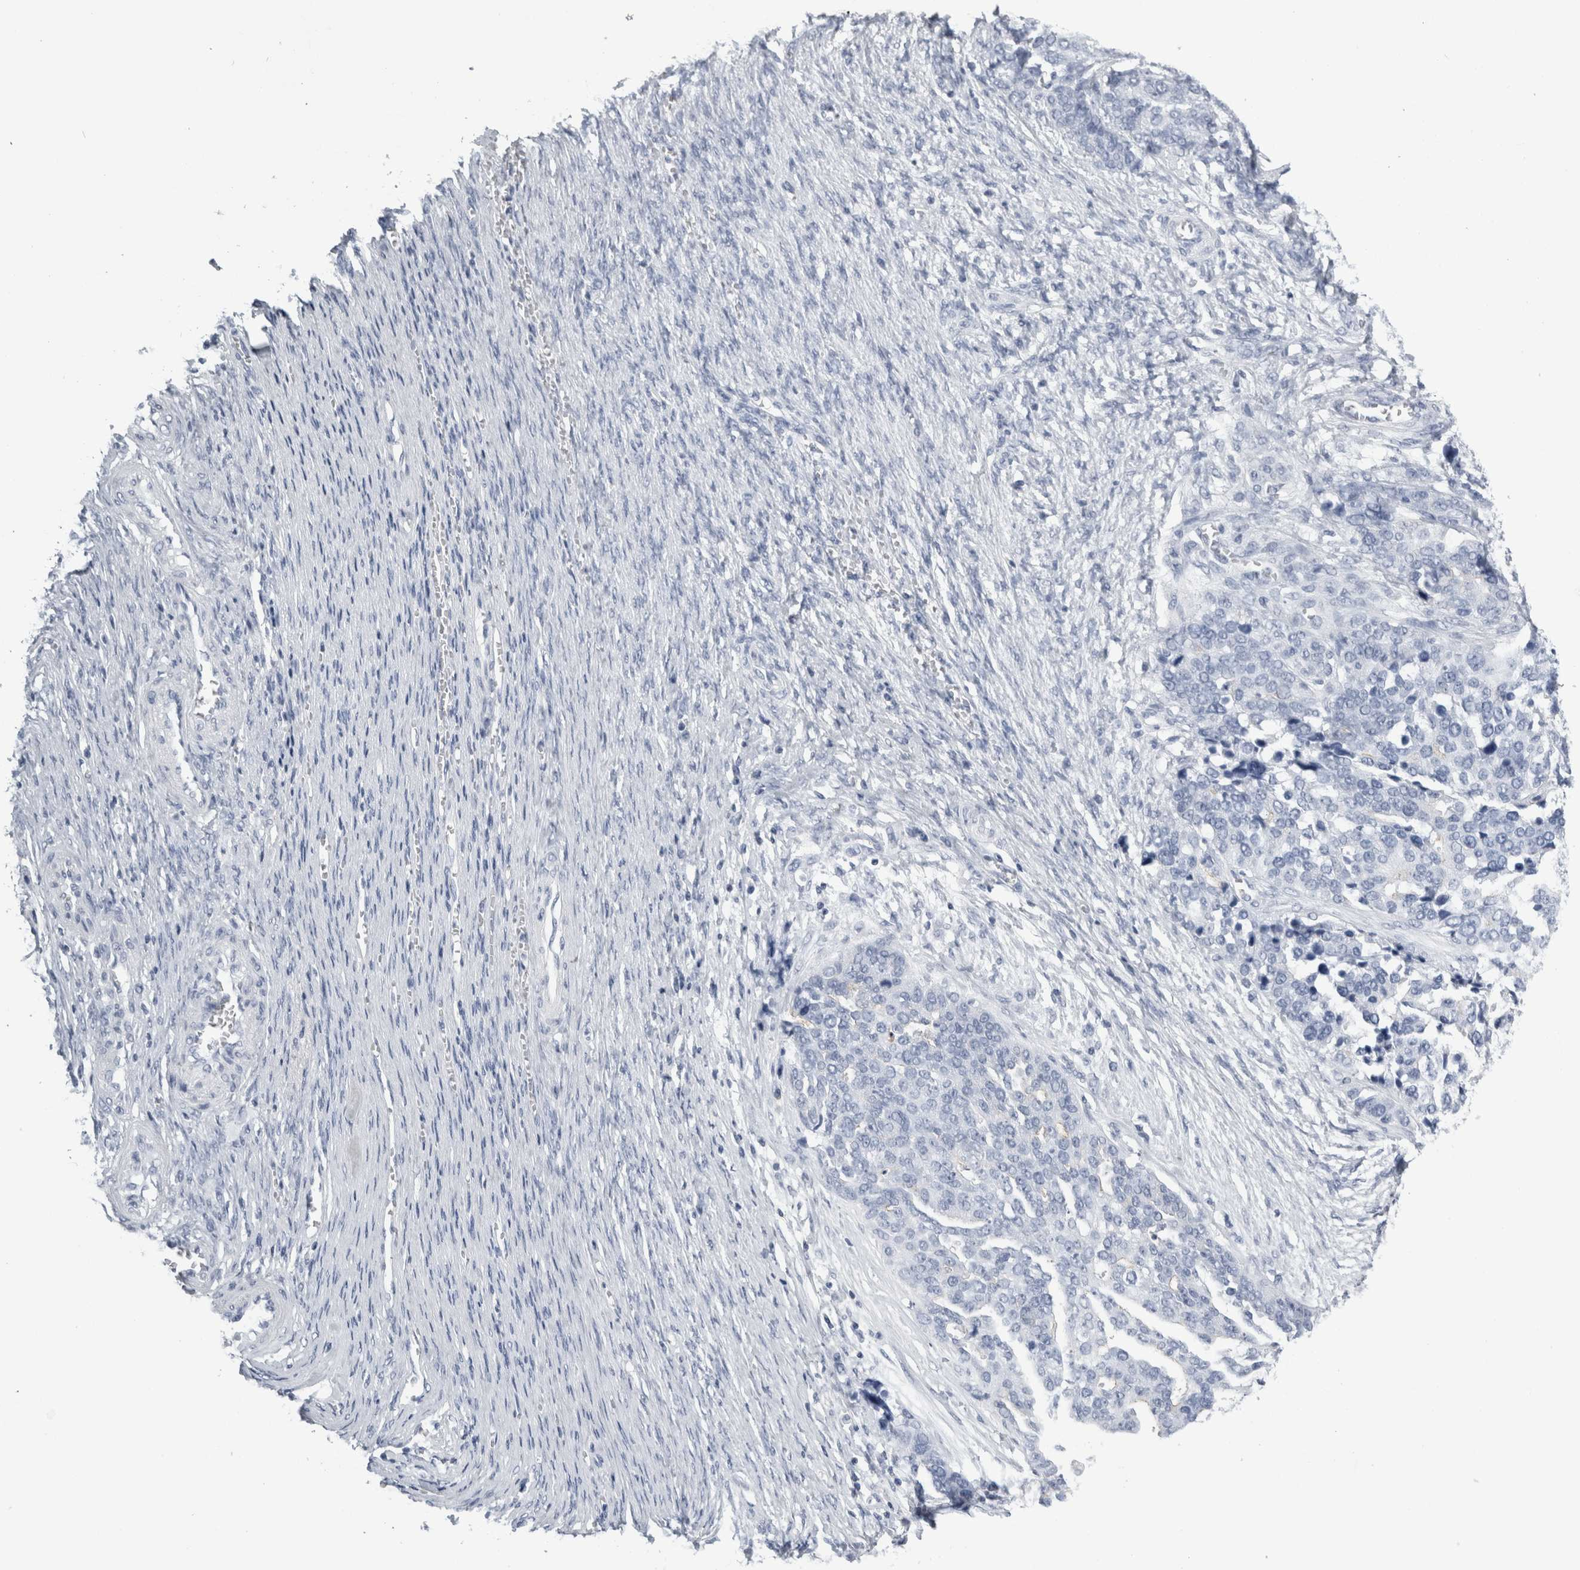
{"staining": {"intensity": "negative", "quantity": "none", "location": "none"}, "tissue": "ovarian cancer", "cell_type": "Tumor cells", "image_type": "cancer", "snomed": [{"axis": "morphology", "description": "Cystadenocarcinoma, serous, NOS"}, {"axis": "topography", "description": "Ovary"}], "caption": "The immunohistochemistry photomicrograph has no significant expression in tumor cells of serous cystadenocarcinoma (ovarian) tissue.", "gene": "ANKFY1", "patient": {"sex": "female", "age": 44}}